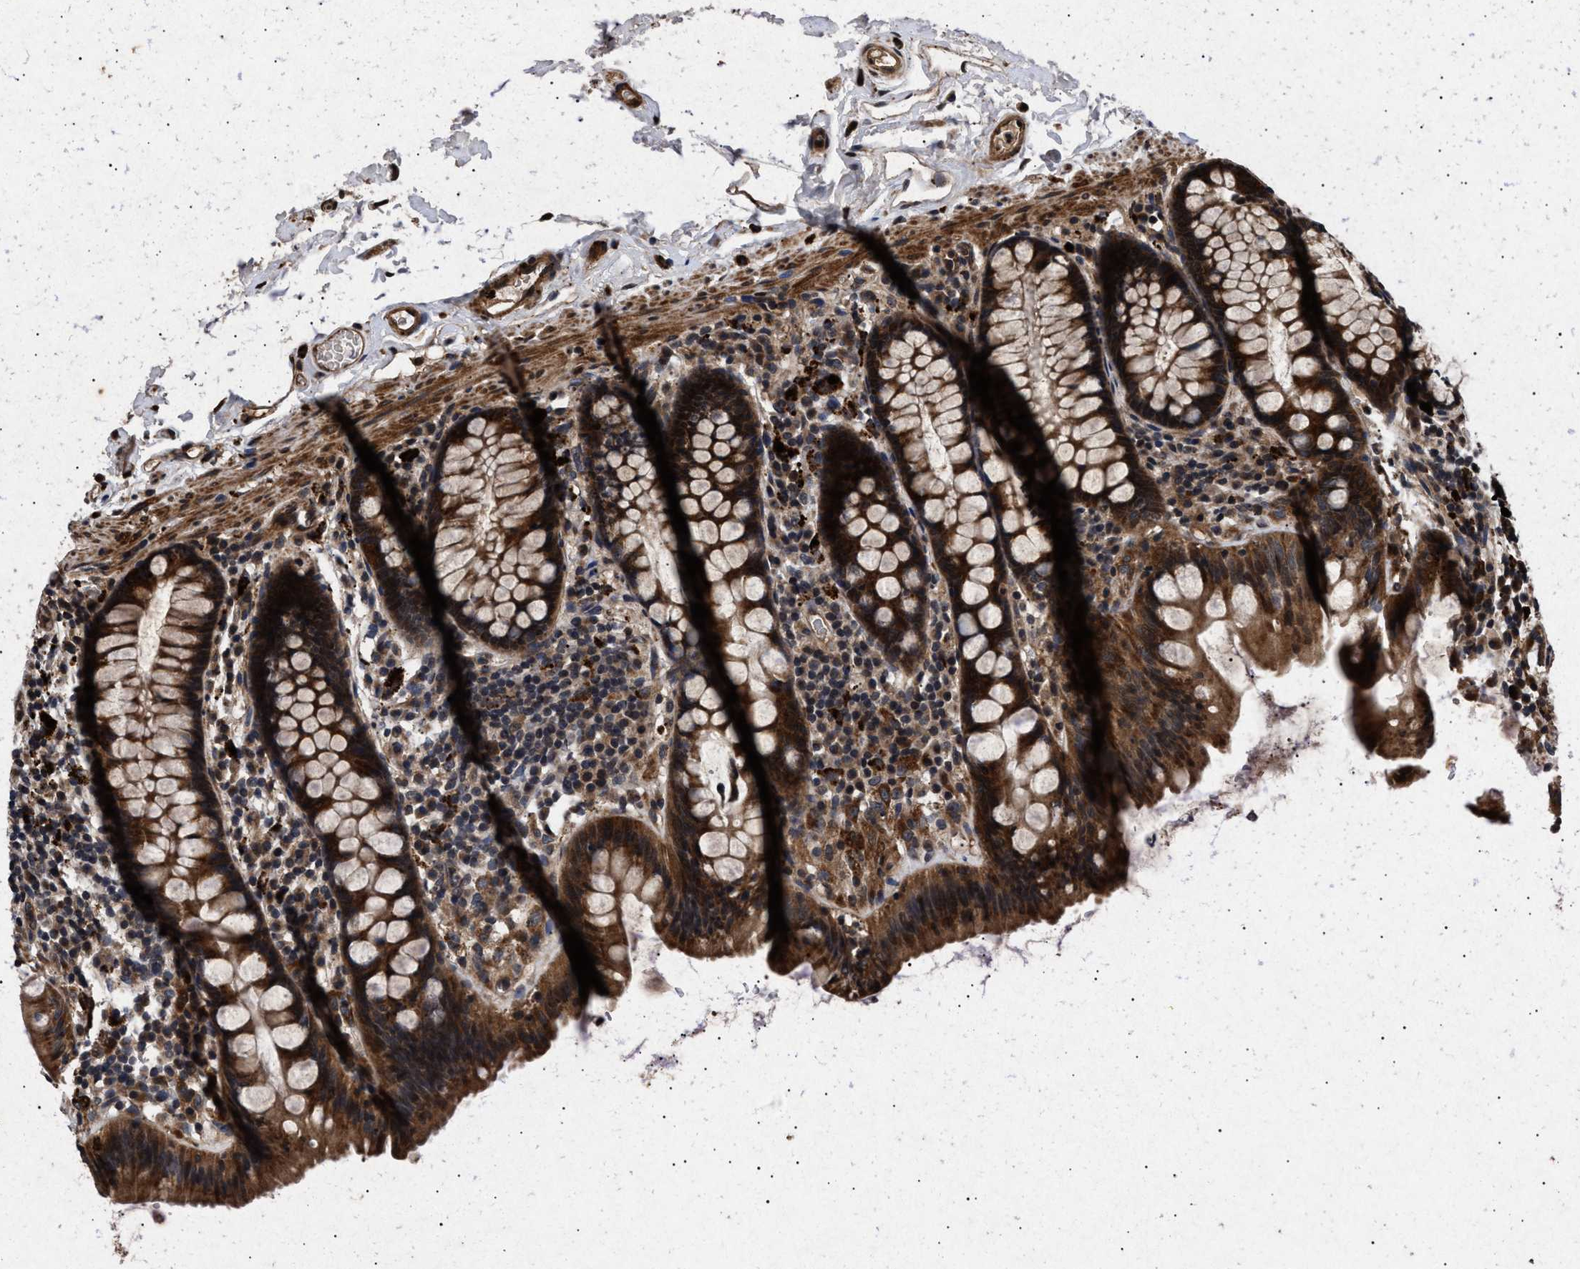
{"staining": {"intensity": "strong", "quantity": "<25%", "location": "cytoplasmic/membranous"}, "tissue": "colon", "cell_type": "Endothelial cells", "image_type": "normal", "snomed": [{"axis": "morphology", "description": "Normal tissue, NOS"}, {"axis": "topography", "description": "Colon"}], "caption": "IHC histopathology image of benign colon: human colon stained using immunohistochemistry demonstrates medium levels of strong protein expression localized specifically in the cytoplasmic/membranous of endothelial cells, appearing as a cytoplasmic/membranous brown color.", "gene": "ITGB5", "patient": {"sex": "female", "age": 80}}